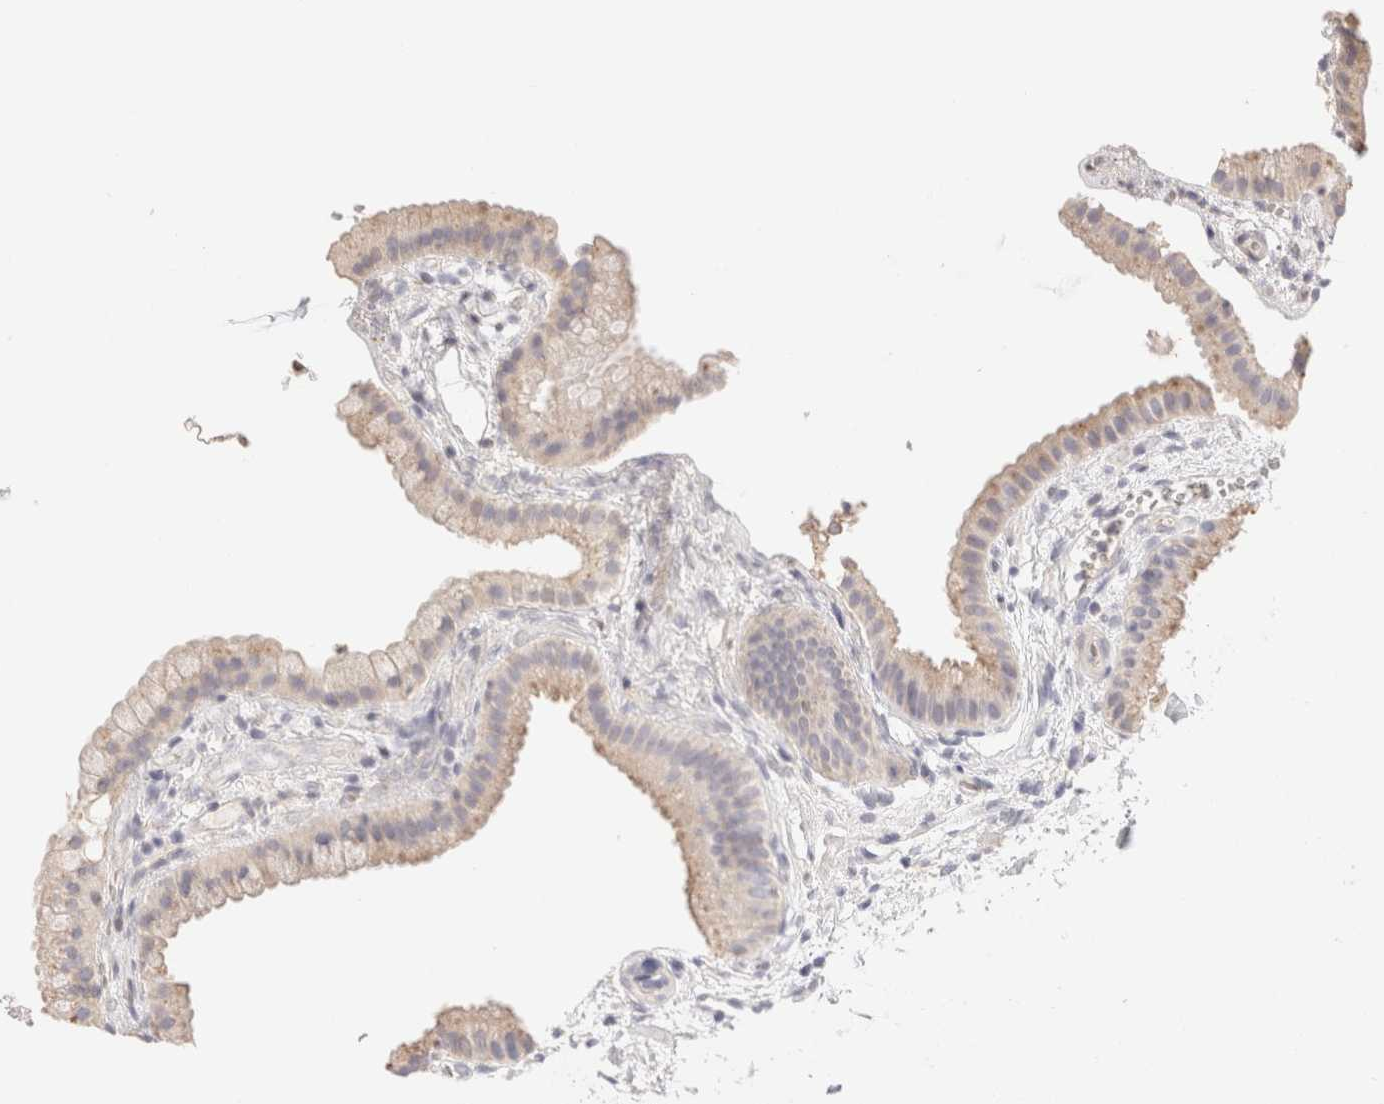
{"staining": {"intensity": "weak", "quantity": "<25%", "location": "cytoplasmic/membranous"}, "tissue": "gallbladder", "cell_type": "Glandular cells", "image_type": "normal", "snomed": [{"axis": "morphology", "description": "Normal tissue, NOS"}, {"axis": "topography", "description": "Gallbladder"}], "caption": "Glandular cells are negative for protein expression in benign human gallbladder. The staining is performed using DAB brown chromogen with nuclei counter-stained in using hematoxylin.", "gene": "SCGB2A2", "patient": {"sex": "female", "age": 64}}